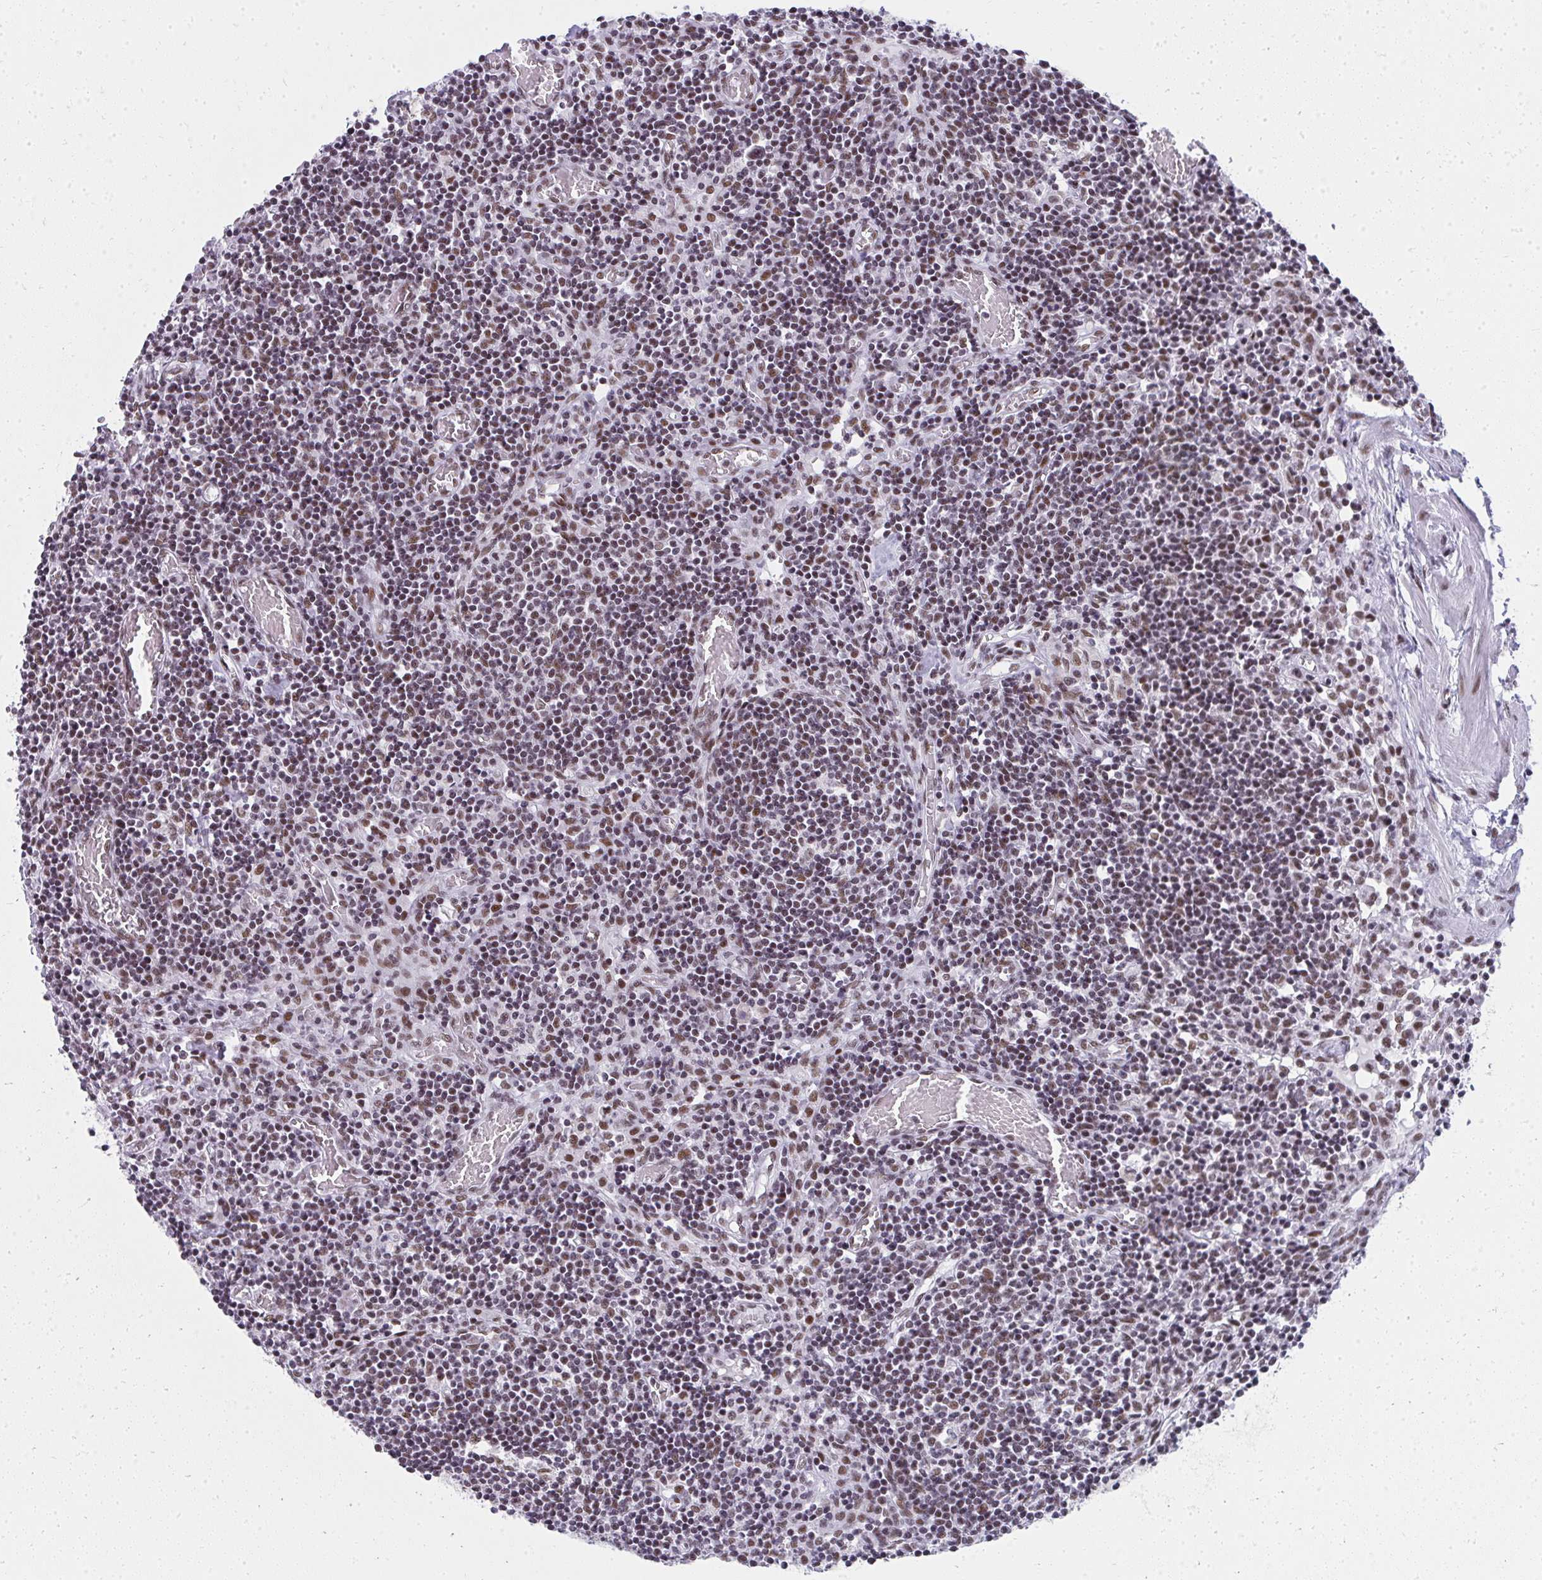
{"staining": {"intensity": "moderate", "quantity": ">75%", "location": "nuclear"}, "tissue": "lymph node", "cell_type": "Germinal center cells", "image_type": "normal", "snomed": [{"axis": "morphology", "description": "Normal tissue, NOS"}, {"axis": "topography", "description": "Lymph node"}], "caption": "Moderate nuclear protein positivity is seen in about >75% of germinal center cells in lymph node. The protein of interest is stained brown, and the nuclei are stained in blue (DAB (3,3'-diaminobenzidine) IHC with brightfield microscopy, high magnification).", "gene": "CREBBP", "patient": {"sex": "male", "age": 66}}